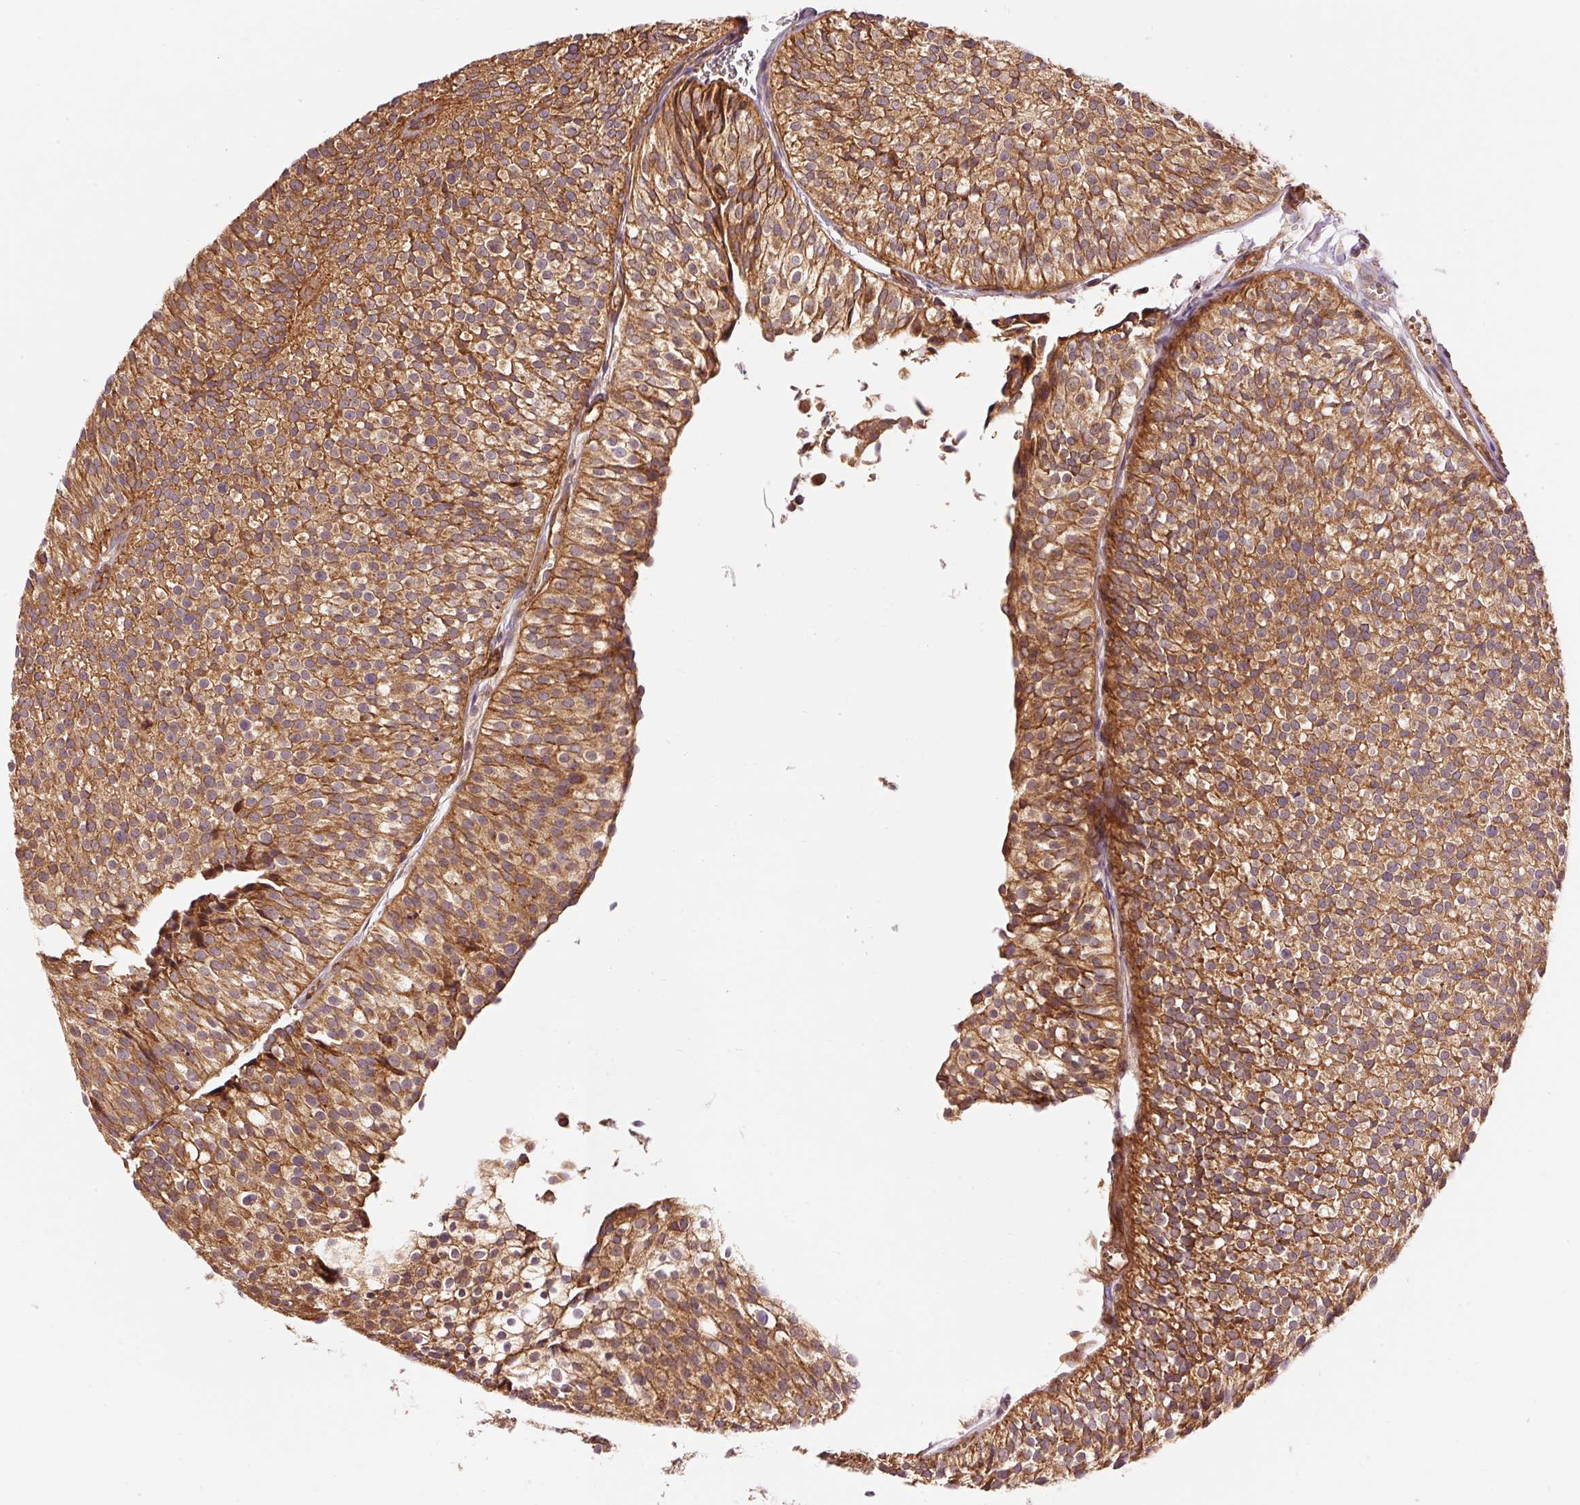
{"staining": {"intensity": "moderate", "quantity": ">75%", "location": "cytoplasmic/membranous"}, "tissue": "urothelial cancer", "cell_type": "Tumor cells", "image_type": "cancer", "snomed": [{"axis": "morphology", "description": "Urothelial carcinoma, Low grade"}, {"axis": "topography", "description": "Urinary bladder"}], "caption": "Urothelial carcinoma (low-grade) tissue shows moderate cytoplasmic/membranous expression in about >75% of tumor cells, visualized by immunohistochemistry.", "gene": "ADCY4", "patient": {"sex": "male", "age": 91}}